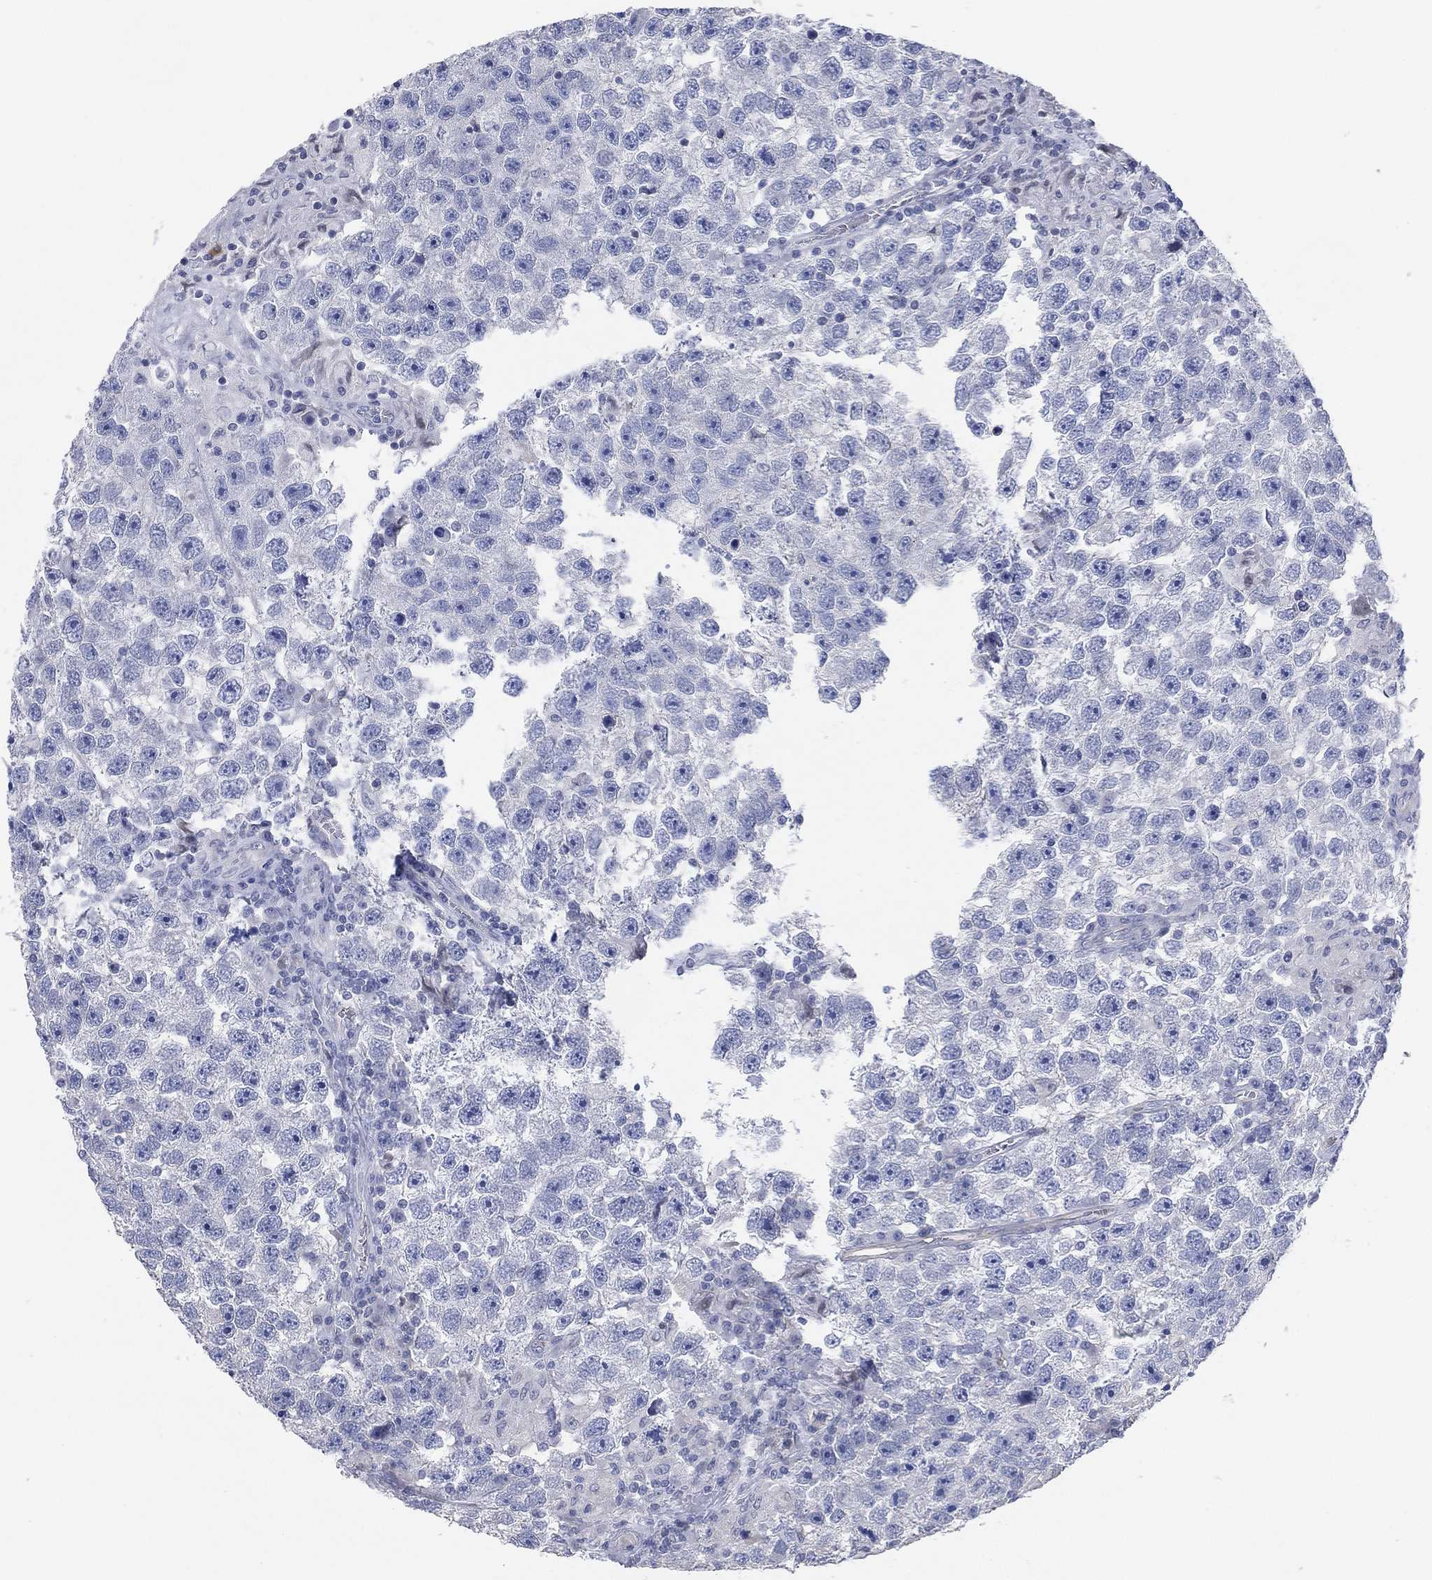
{"staining": {"intensity": "negative", "quantity": "none", "location": "none"}, "tissue": "testis cancer", "cell_type": "Tumor cells", "image_type": "cancer", "snomed": [{"axis": "morphology", "description": "Seminoma, NOS"}, {"axis": "topography", "description": "Testis"}], "caption": "This is an immunohistochemistry image of human testis cancer (seminoma). There is no positivity in tumor cells.", "gene": "CFTR", "patient": {"sex": "male", "age": 26}}